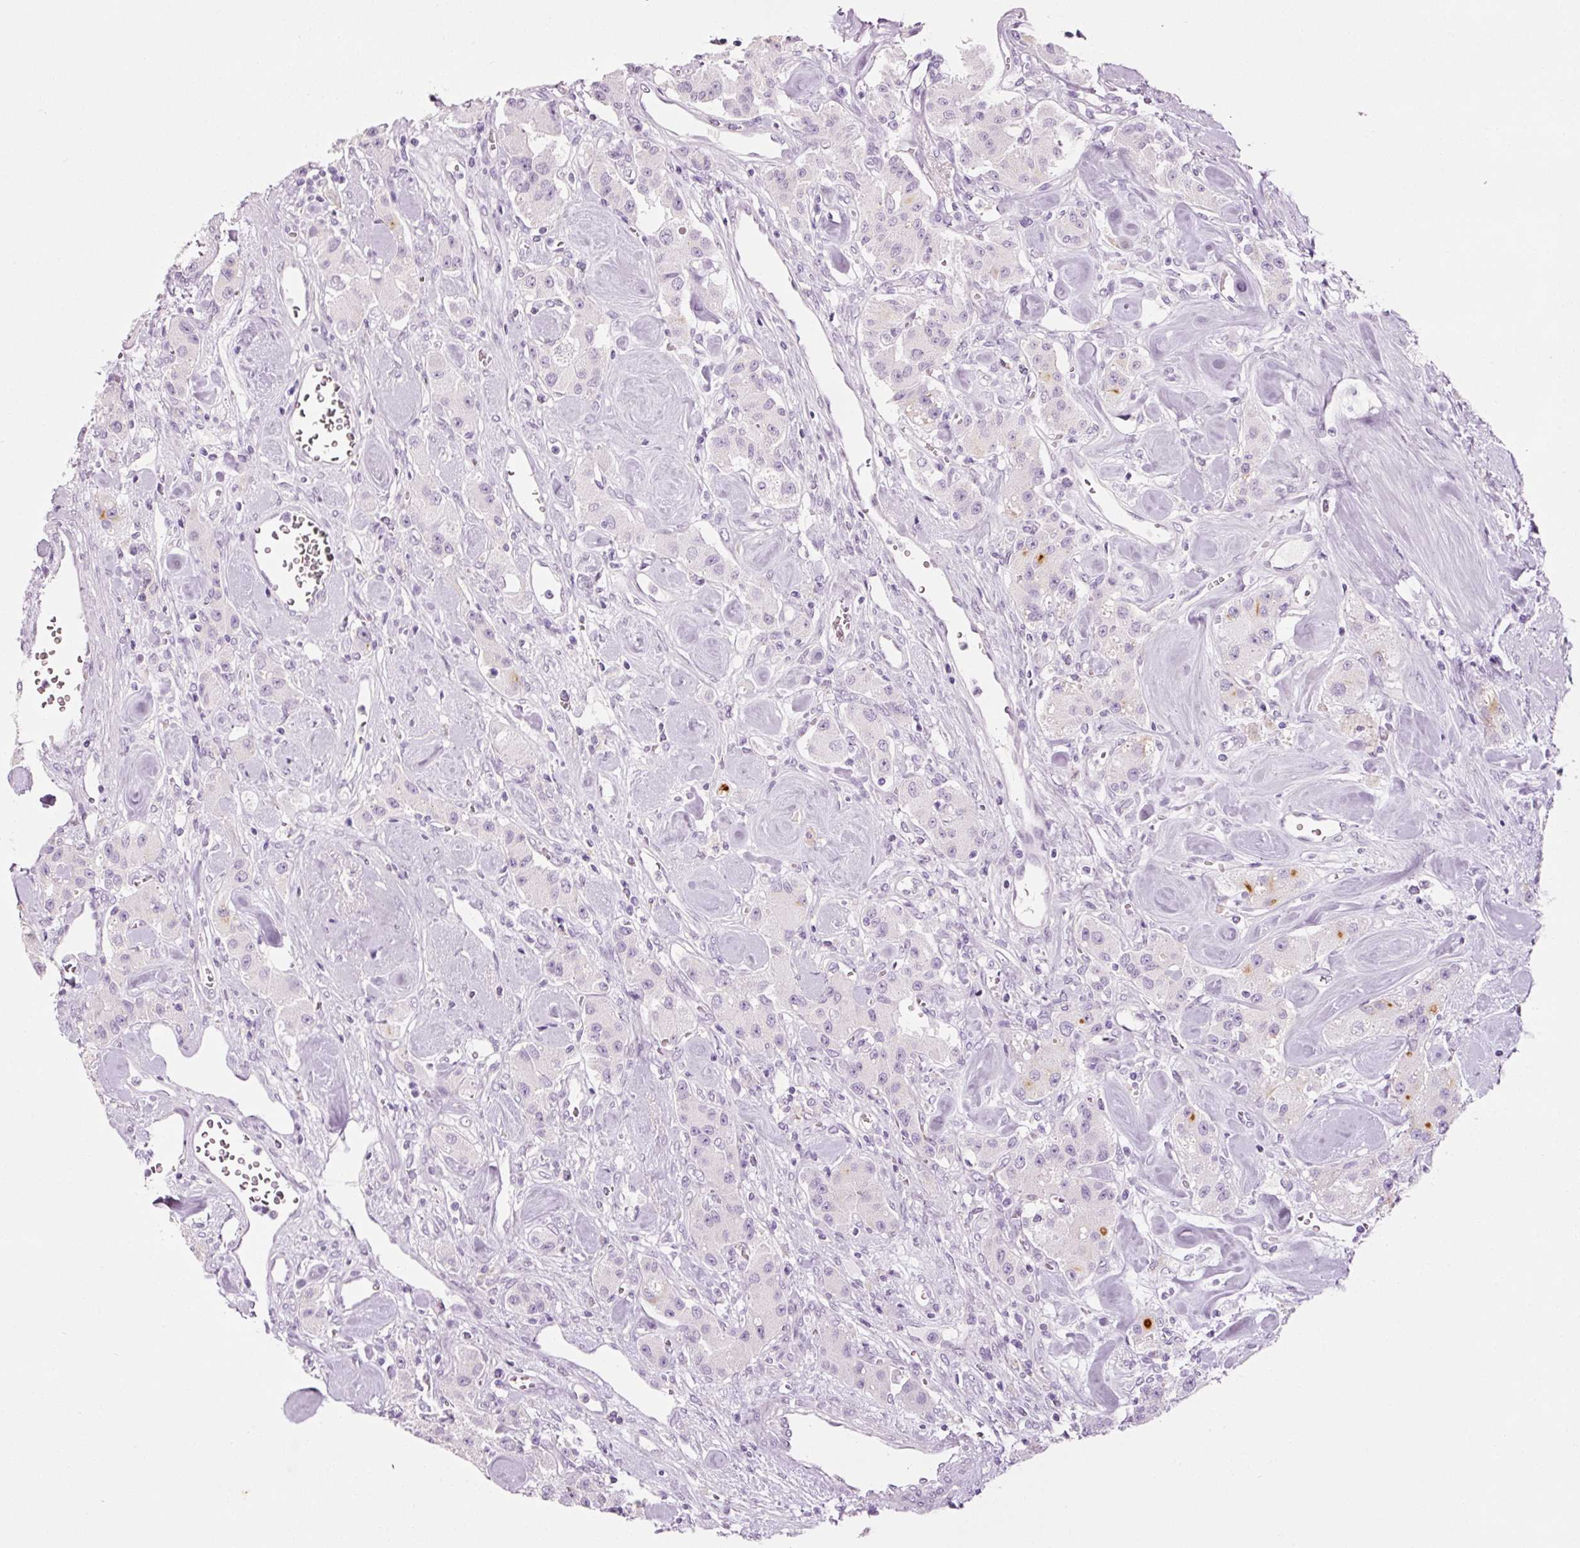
{"staining": {"intensity": "negative", "quantity": "none", "location": "none"}, "tissue": "carcinoid", "cell_type": "Tumor cells", "image_type": "cancer", "snomed": [{"axis": "morphology", "description": "Carcinoid, malignant, NOS"}, {"axis": "topography", "description": "Pancreas"}], "caption": "DAB immunohistochemical staining of carcinoid demonstrates no significant positivity in tumor cells. The staining was performed using DAB to visualize the protein expression in brown, while the nuclei were stained in blue with hematoxylin (Magnification: 20x).", "gene": "ANKRD20A1", "patient": {"sex": "male", "age": 41}}